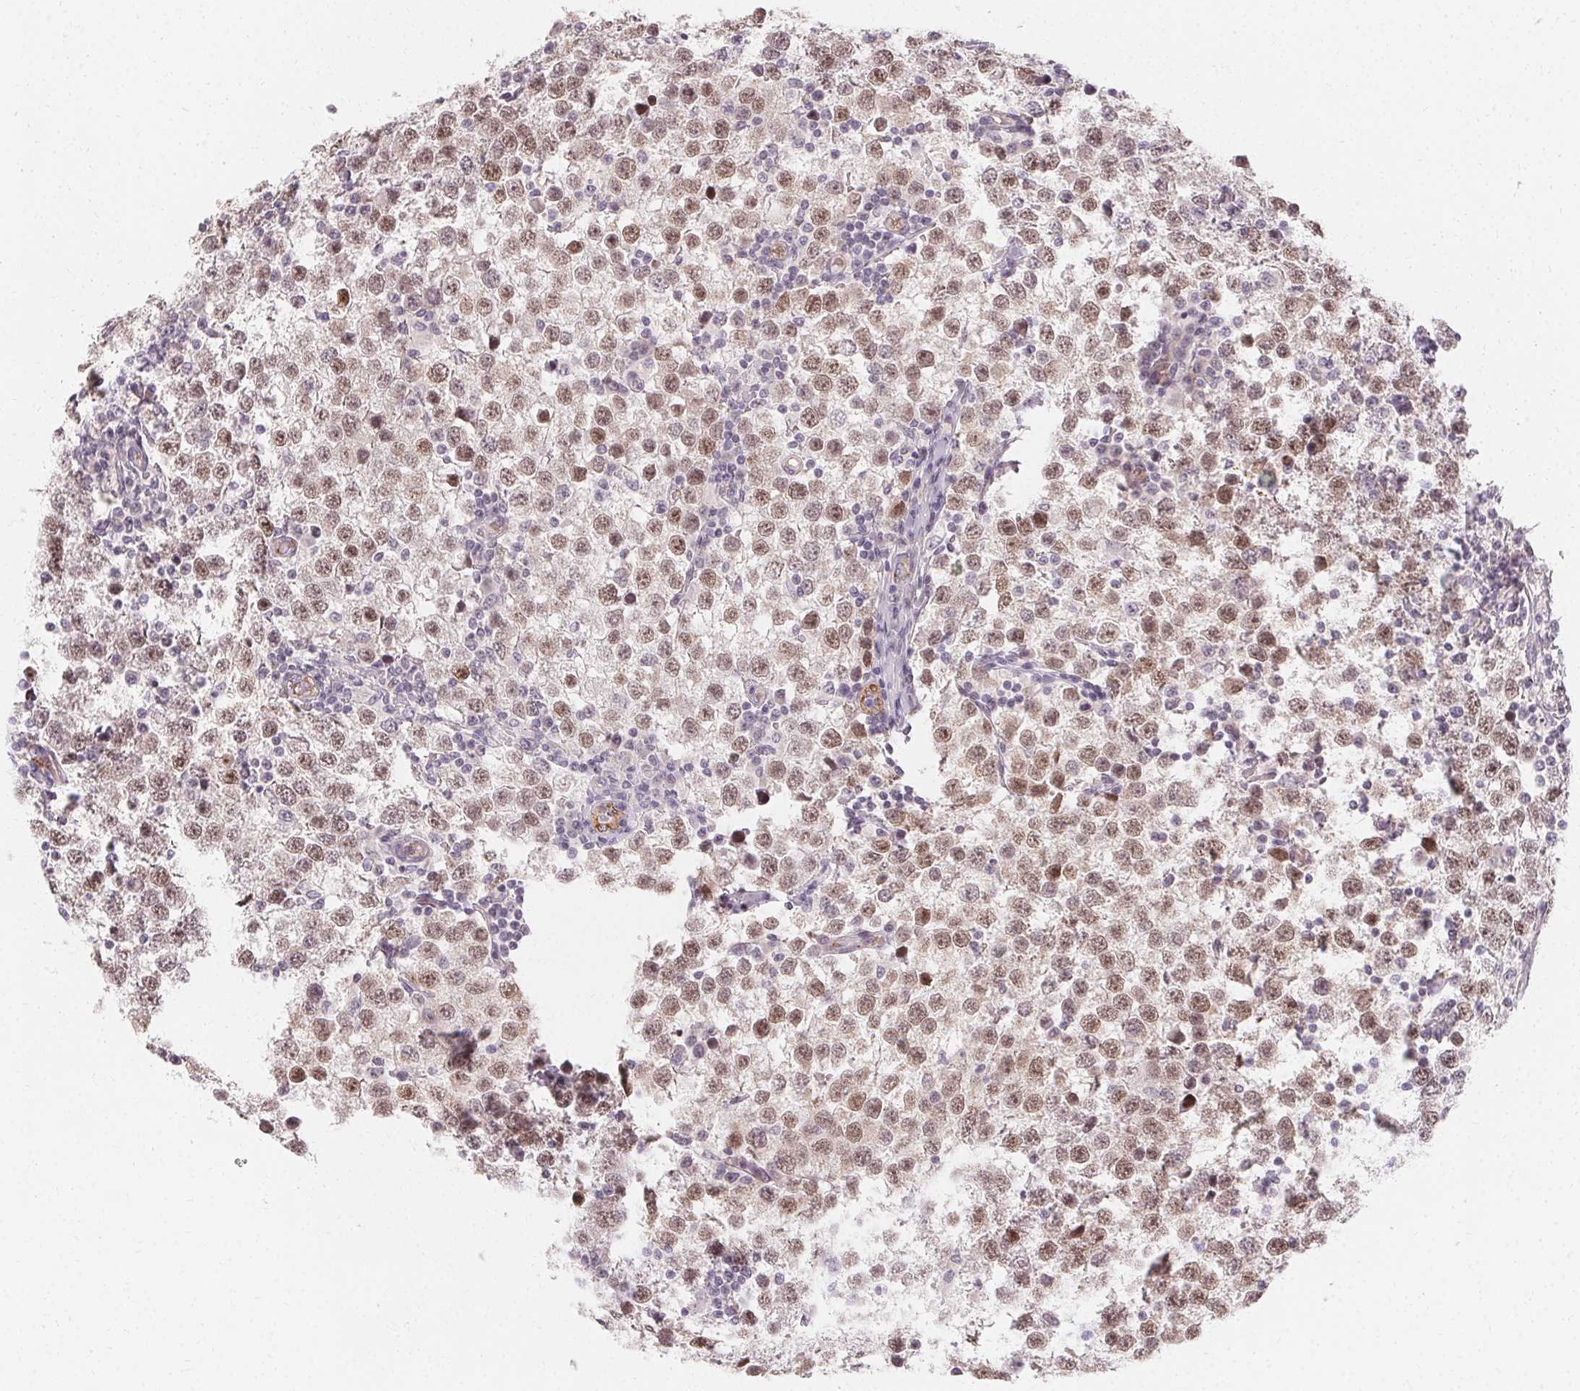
{"staining": {"intensity": "moderate", "quantity": ">75%", "location": "nuclear"}, "tissue": "testis cancer", "cell_type": "Tumor cells", "image_type": "cancer", "snomed": [{"axis": "morphology", "description": "Seminoma, NOS"}, {"axis": "topography", "description": "Testis"}], "caption": "Immunohistochemical staining of seminoma (testis) exhibits medium levels of moderate nuclear protein staining in about >75% of tumor cells. Using DAB (brown) and hematoxylin (blue) stains, captured at high magnification using brightfield microscopy.", "gene": "CLCNKB", "patient": {"sex": "male", "age": 34}}